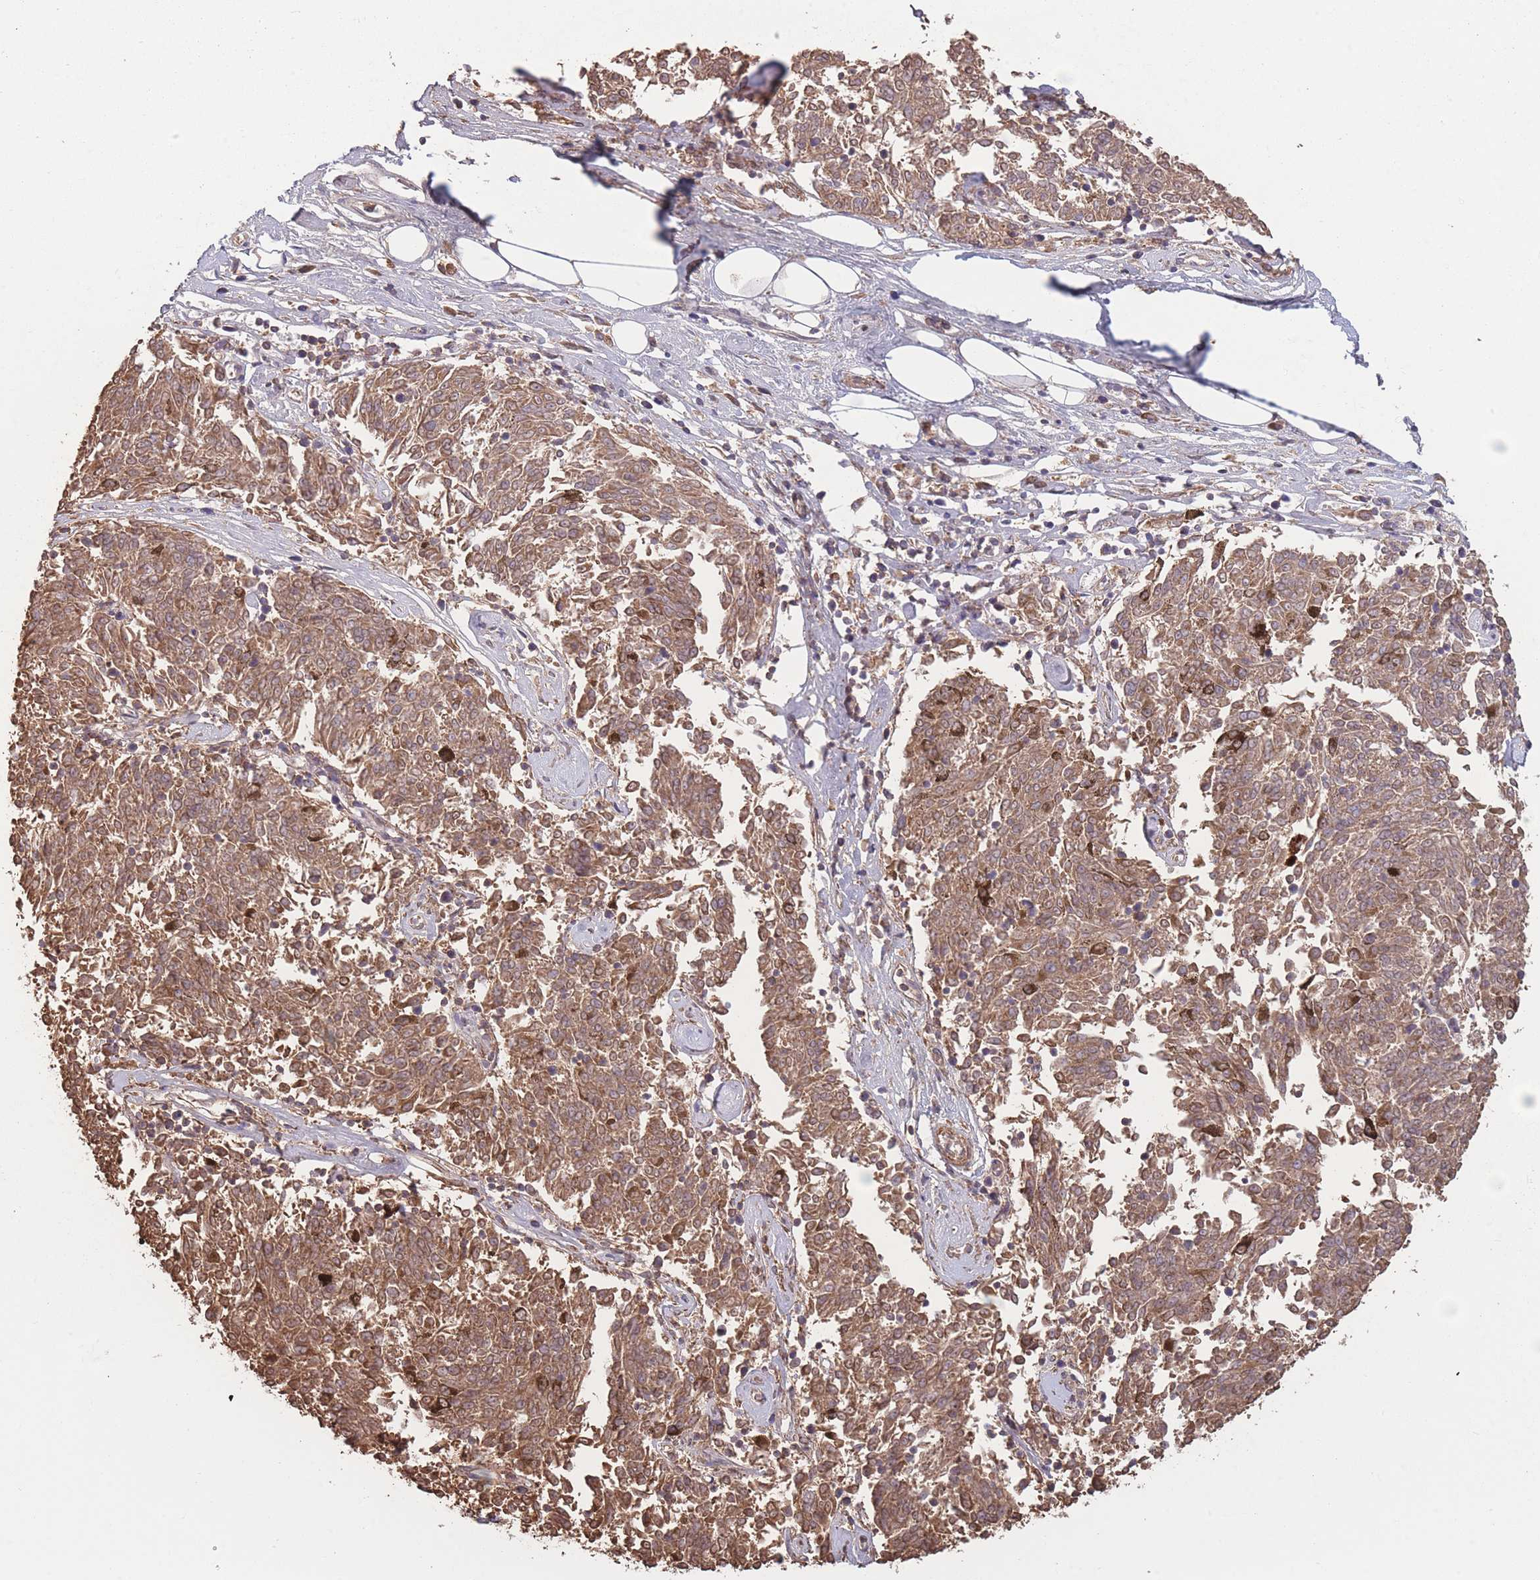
{"staining": {"intensity": "moderate", "quantity": ">75%", "location": "cytoplasmic/membranous"}, "tissue": "melanoma", "cell_type": "Tumor cells", "image_type": "cancer", "snomed": [{"axis": "morphology", "description": "Malignant melanoma, NOS"}, {"axis": "topography", "description": "Skin"}], "caption": "Human malignant melanoma stained with a brown dye exhibits moderate cytoplasmic/membranous positive staining in about >75% of tumor cells.", "gene": "KIF16B", "patient": {"sex": "female", "age": 72}}